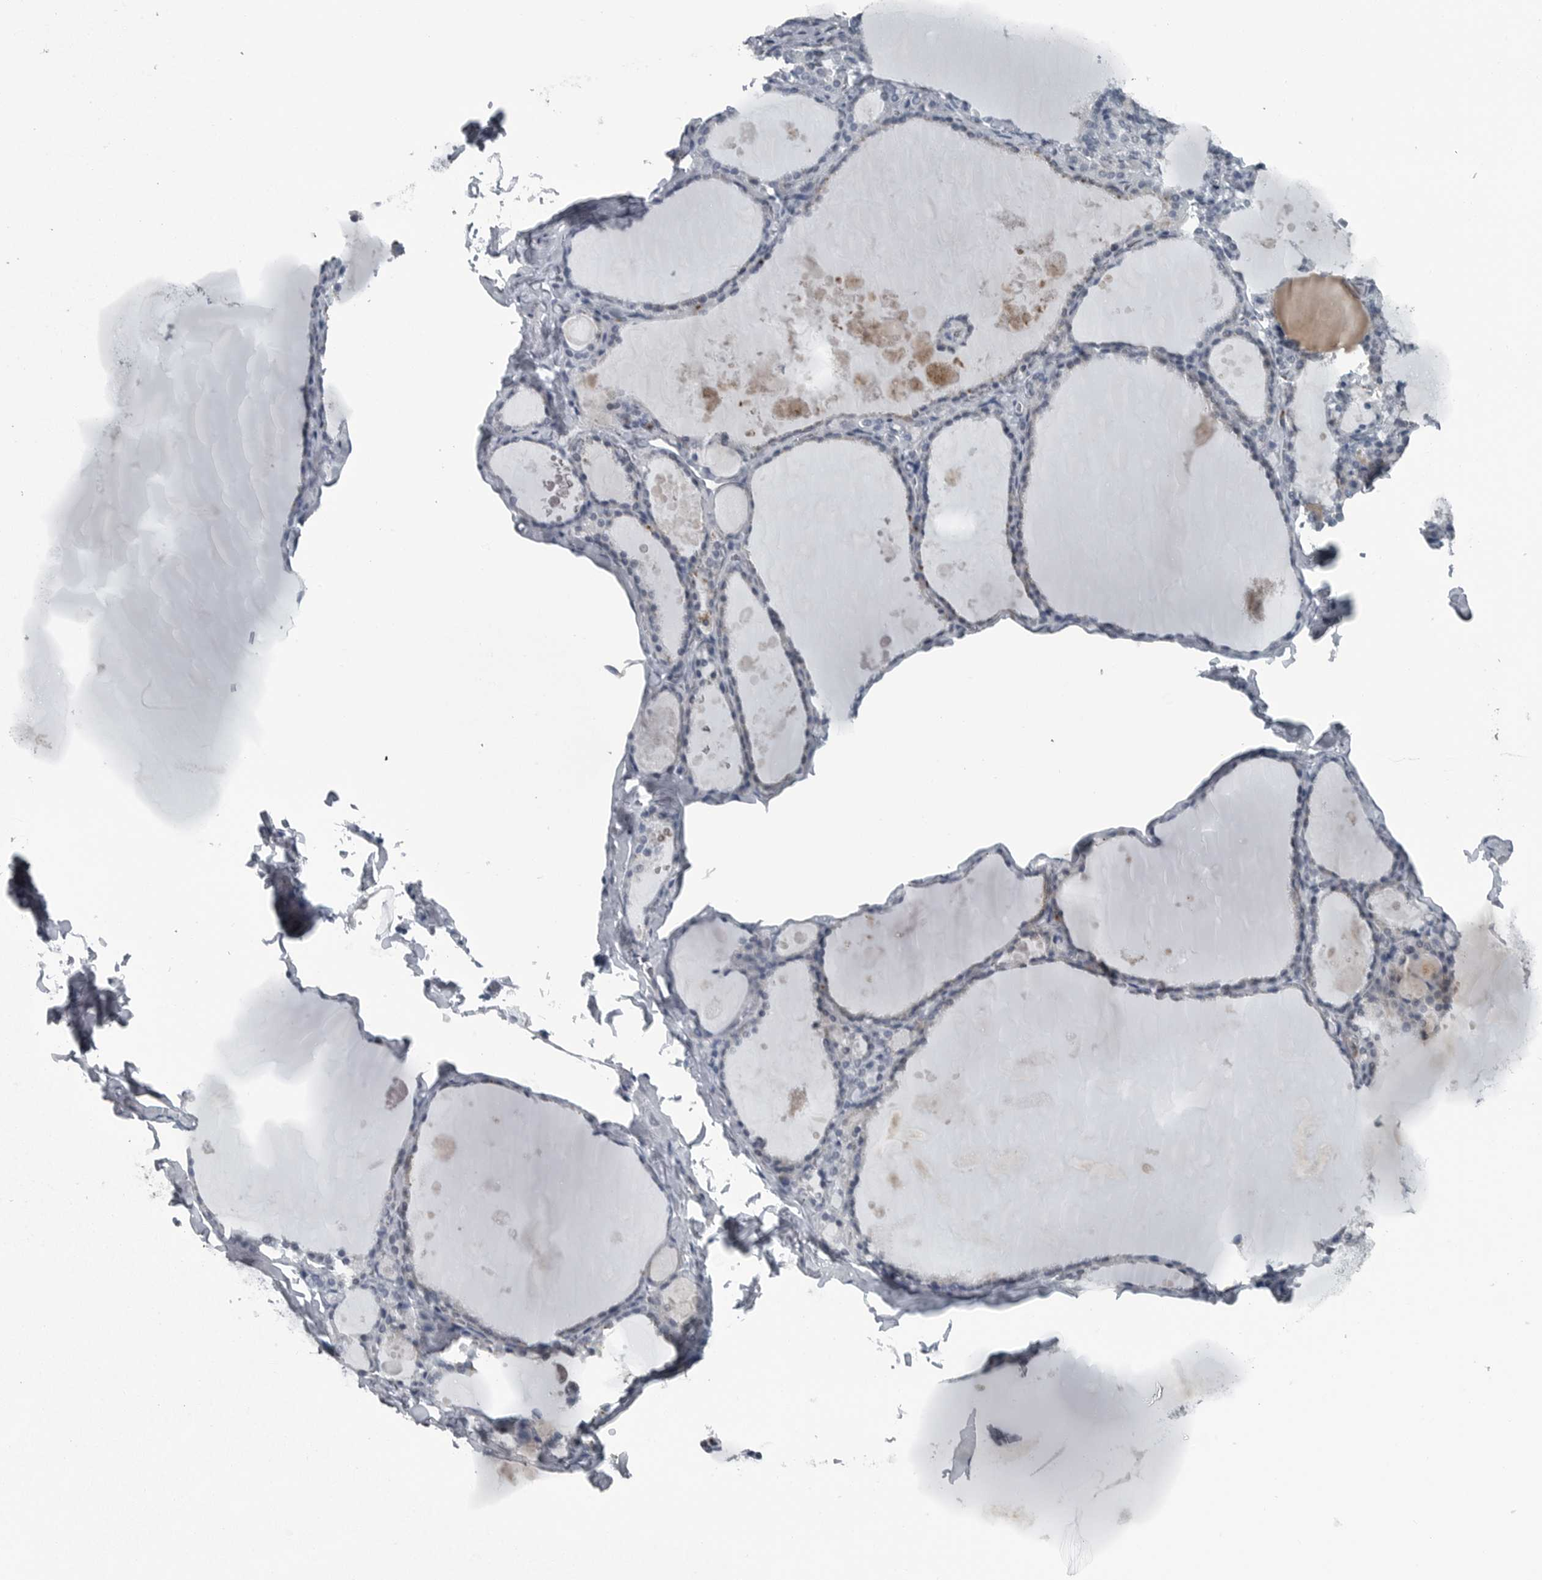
{"staining": {"intensity": "negative", "quantity": "none", "location": "none"}, "tissue": "thyroid gland", "cell_type": "Glandular cells", "image_type": "normal", "snomed": [{"axis": "morphology", "description": "Normal tissue, NOS"}, {"axis": "topography", "description": "Thyroid gland"}], "caption": "Protein analysis of unremarkable thyroid gland shows no significant positivity in glandular cells. (Brightfield microscopy of DAB (3,3'-diaminobenzidine) immunohistochemistry (IHC) at high magnification).", "gene": "GAK", "patient": {"sex": "male", "age": 56}}